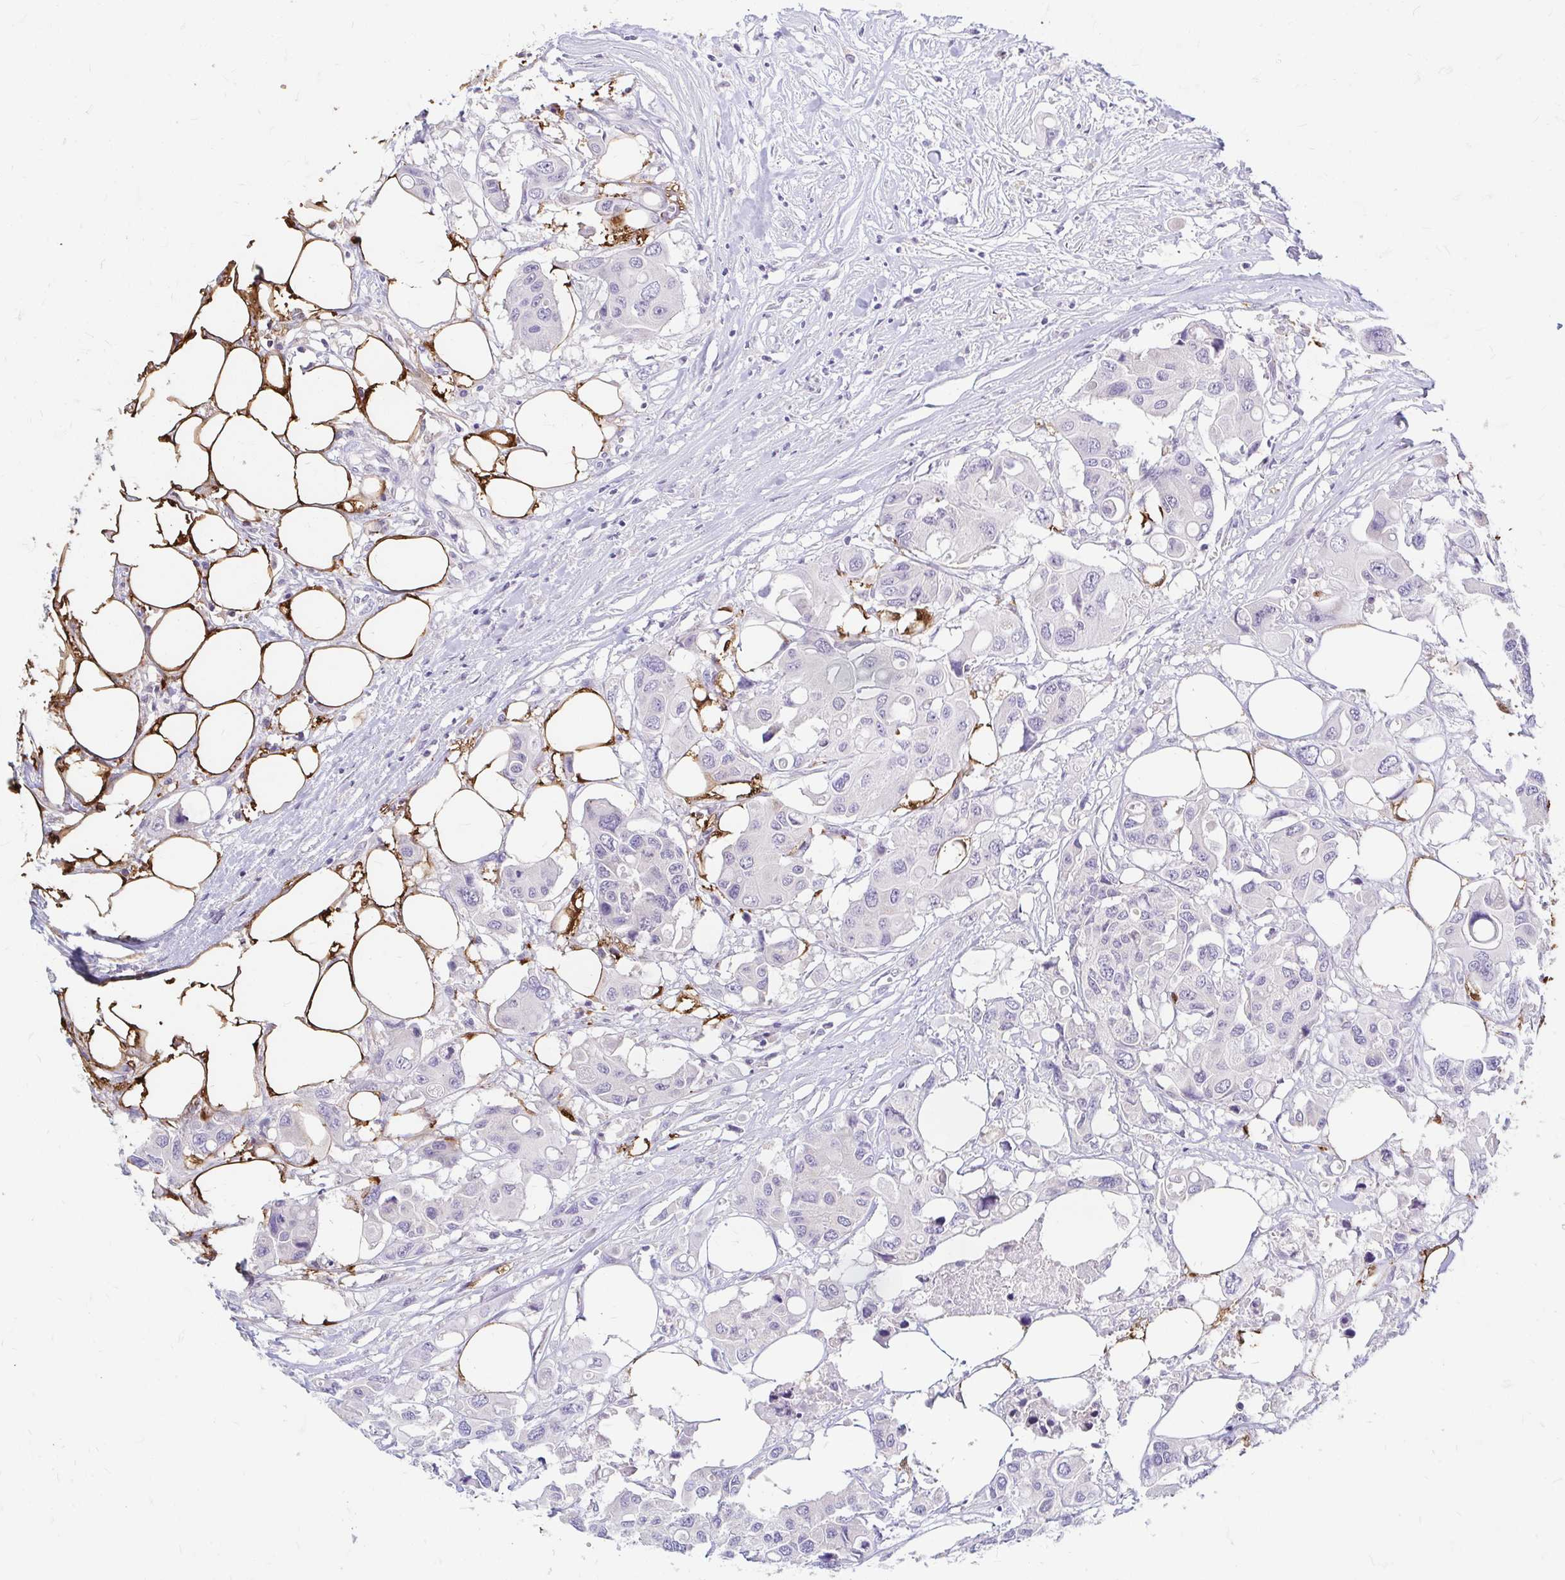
{"staining": {"intensity": "negative", "quantity": "none", "location": "none"}, "tissue": "colorectal cancer", "cell_type": "Tumor cells", "image_type": "cancer", "snomed": [{"axis": "morphology", "description": "Adenocarcinoma, NOS"}, {"axis": "topography", "description": "Colon"}], "caption": "Immunohistochemistry (IHC) histopathology image of adenocarcinoma (colorectal) stained for a protein (brown), which demonstrates no expression in tumor cells. (DAB (3,3'-diaminobenzidine) IHC visualized using brightfield microscopy, high magnification).", "gene": "ADH1A", "patient": {"sex": "male", "age": 77}}